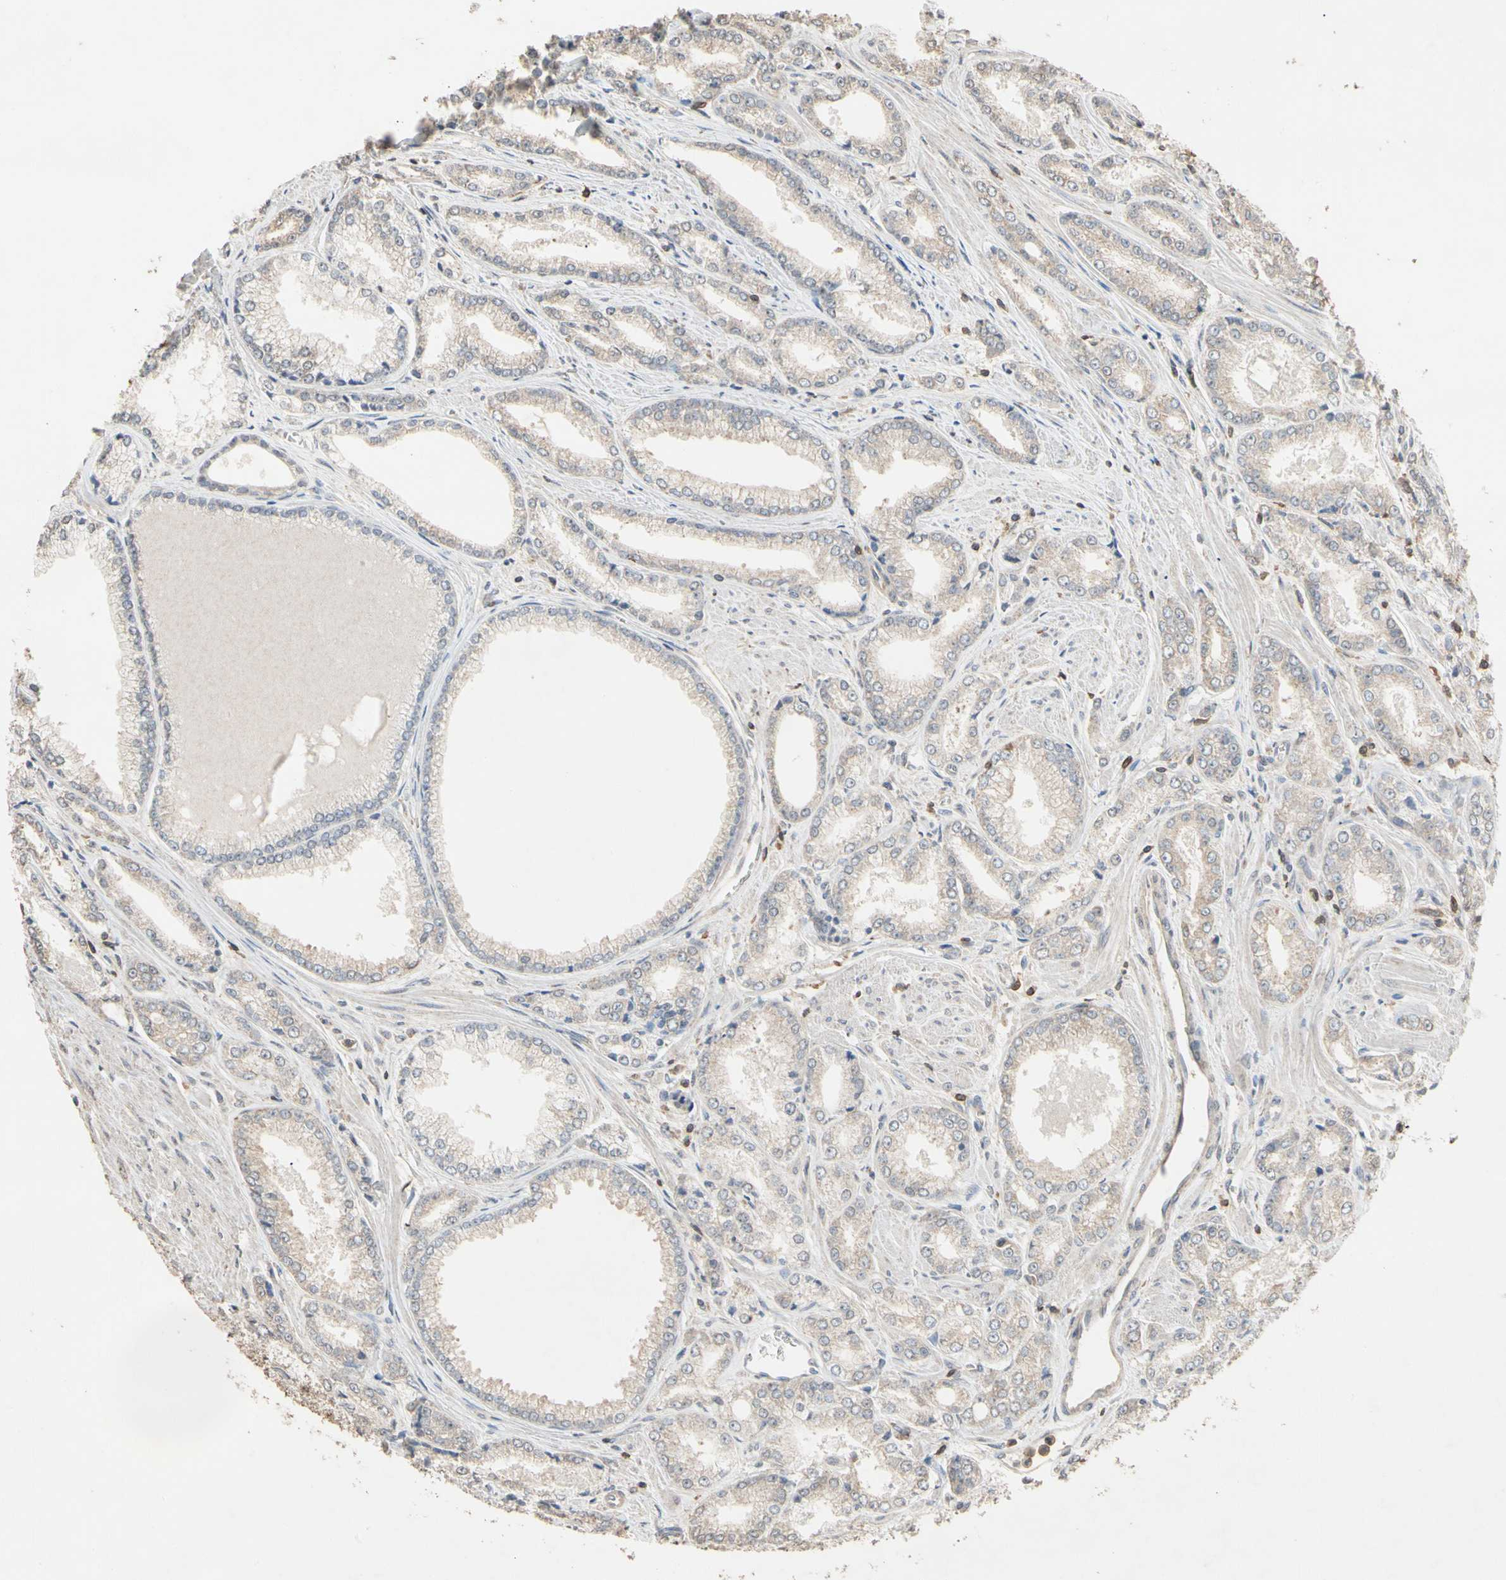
{"staining": {"intensity": "weak", "quantity": "25%-75%", "location": "cytoplasmic/membranous"}, "tissue": "prostate cancer", "cell_type": "Tumor cells", "image_type": "cancer", "snomed": [{"axis": "morphology", "description": "Adenocarcinoma, Low grade"}, {"axis": "topography", "description": "Prostate"}], "caption": "The image displays staining of prostate cancer (low-grade adenocarcinoma), revealing weak cytoplasmic/membranous protein positivity (brown color) within tumor cells.", "gene": "MAP3K10", "patient": {"sex": "male", "age": 64}}